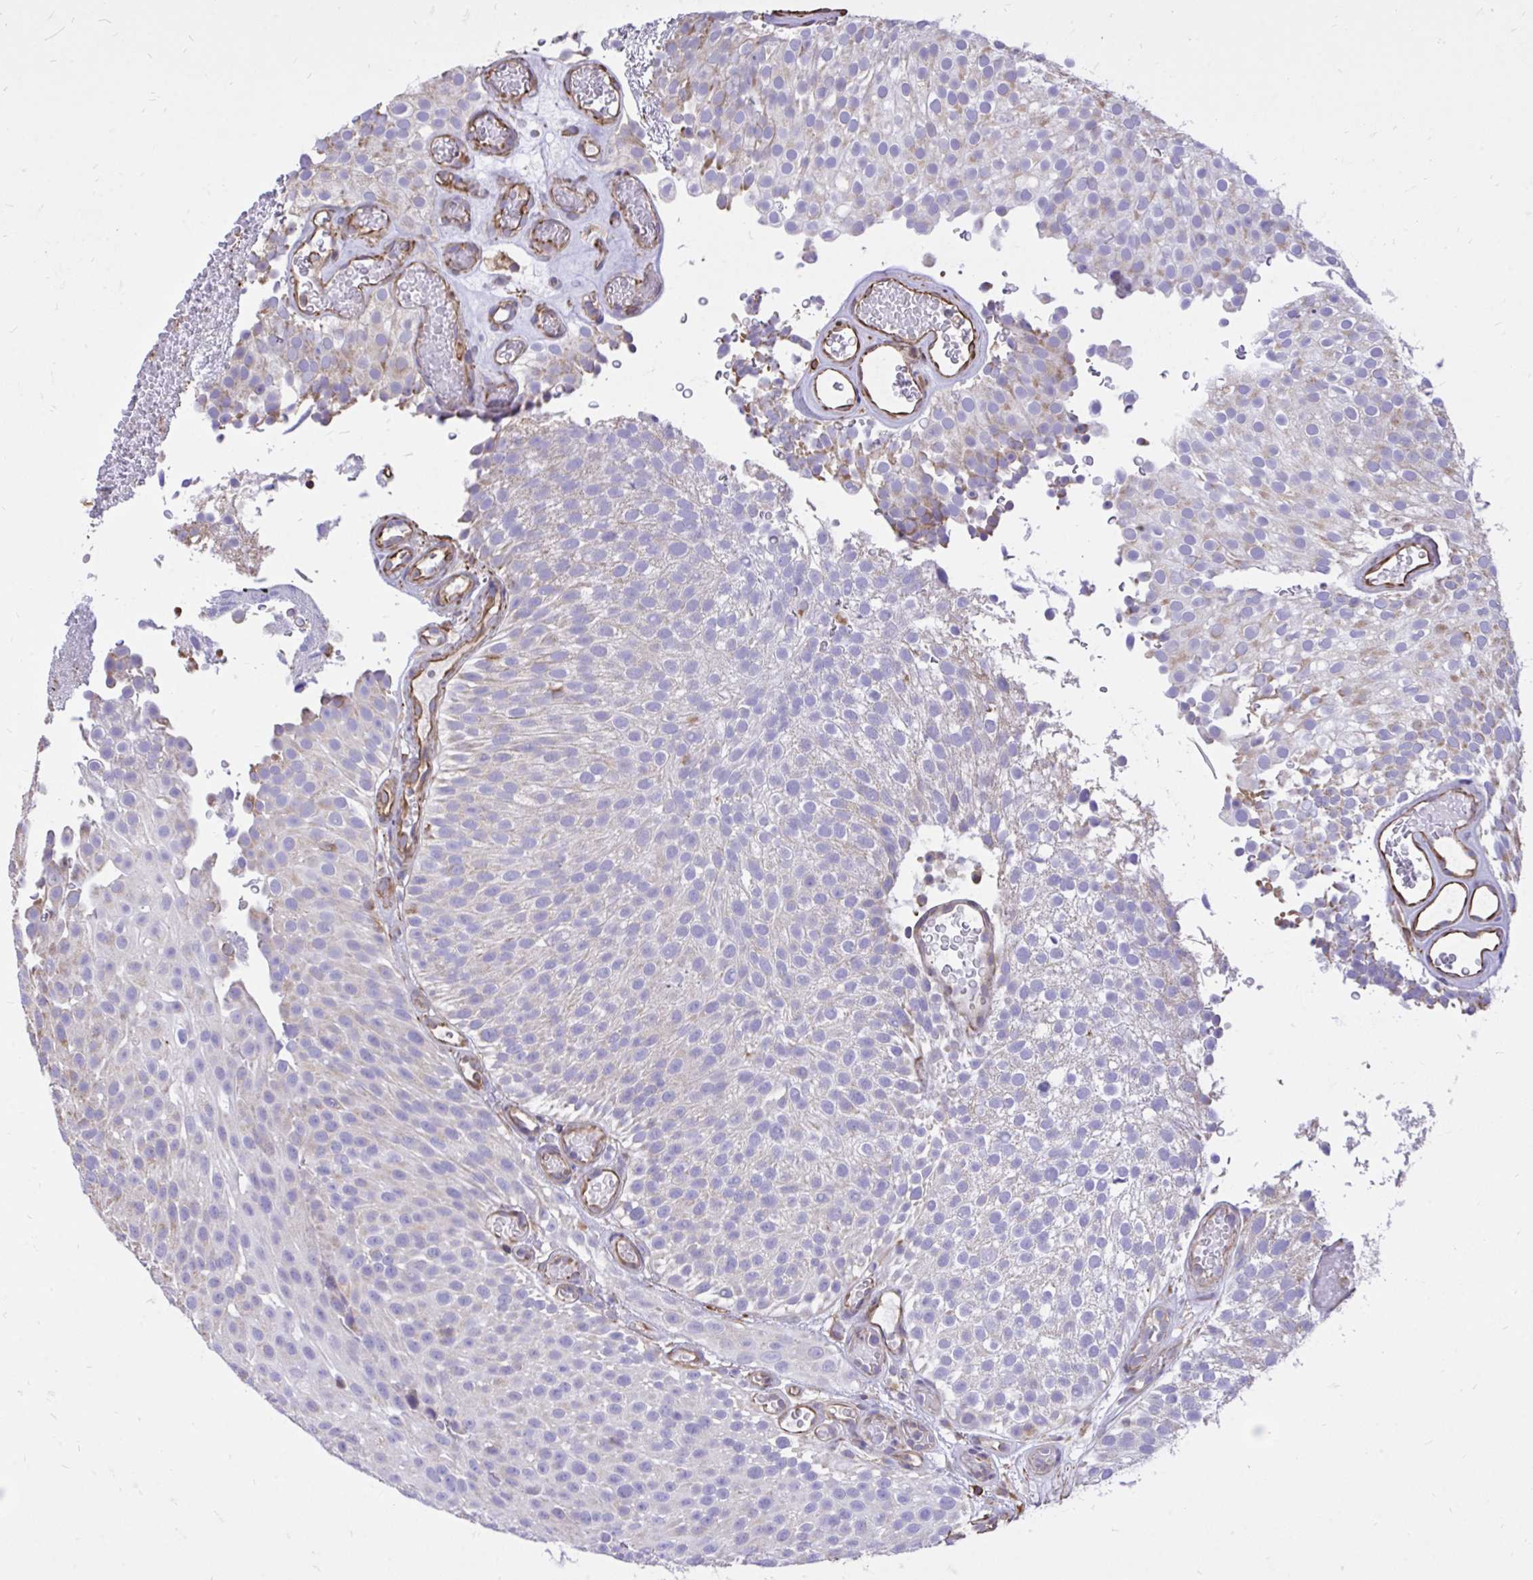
{"staining": {"intensity": "weak", "quantity": "25%-75%", "location": "cytoplasmic/membranous"}, "tissue": "urothelial cancer", "cell_type": "Tumor cells", "image_type": "cancer", "snomed": [{"axis": "morphology", "description": "Urothelial carcinoma, Low grade"}, {"axis": "topography", "description": "Urinary bladder"}], "caption": "Weak cytoplasmic/membranous expression is identified in about 25%-75% of tumor cells in urothelial cancer.", "gene": "RNF103", "patient": {"sex": "male", "age": 78}}